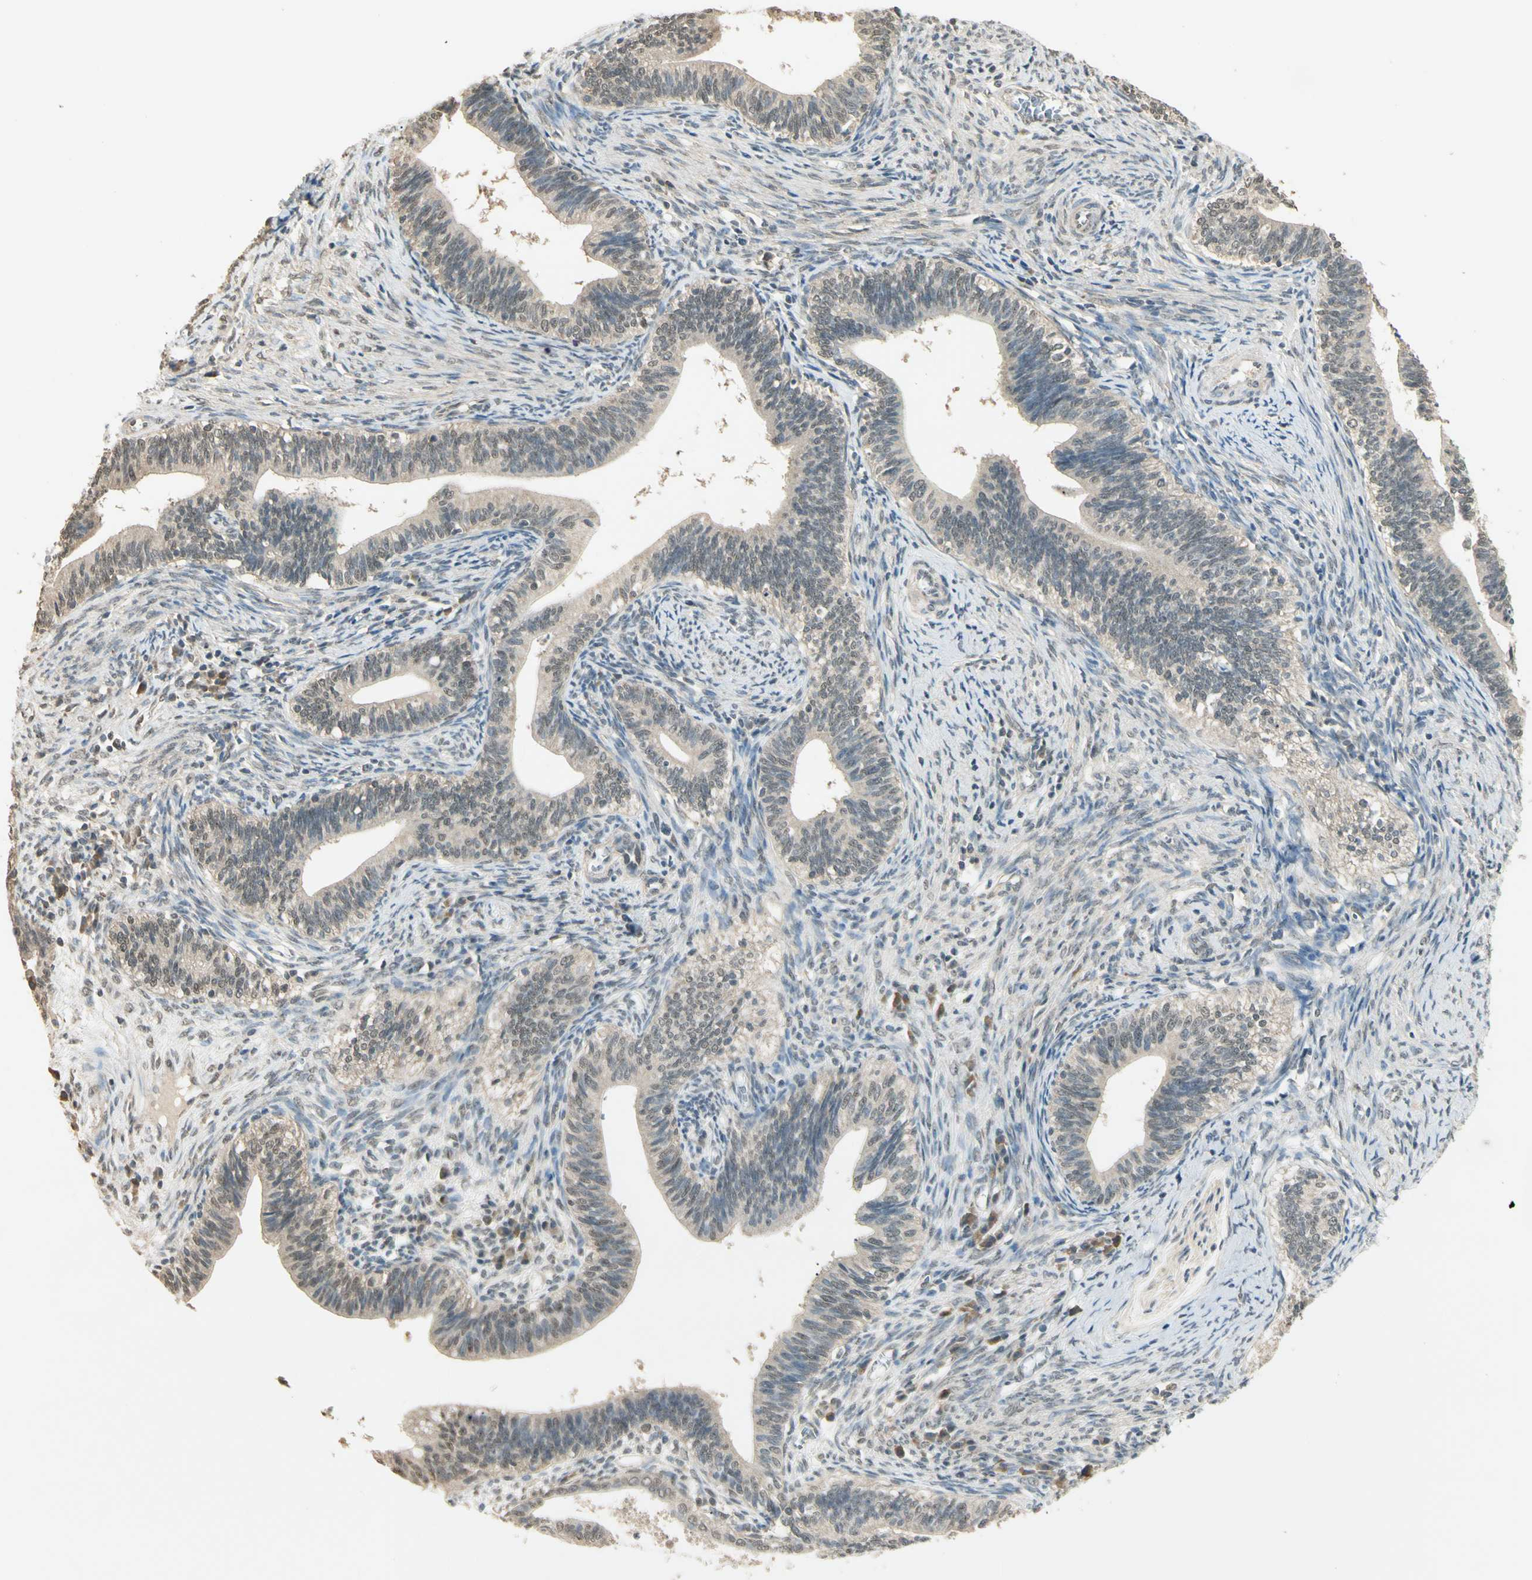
{"staining": {"intensity": "weak", "quantity": ">75%", "location": "cytoplasmic/membranous"}, "tissue": "cervical cancer", "cell_type": "Tumor cells", "image_type": "cancer", "snomed": [{"axis": "morphology", "description": "Adenocarcinoma, NOS"}, {"axis": "topography", "description": "Cervix"}], "caption": "High-power microscopy captured an IHC photomicrograph of cervical cancer, revealing weak cytoplasmic/membranous staining in approximately >75% of tumor cells.", "gene": "SGCA", "patient": {"sex": "female", "age": 44}}